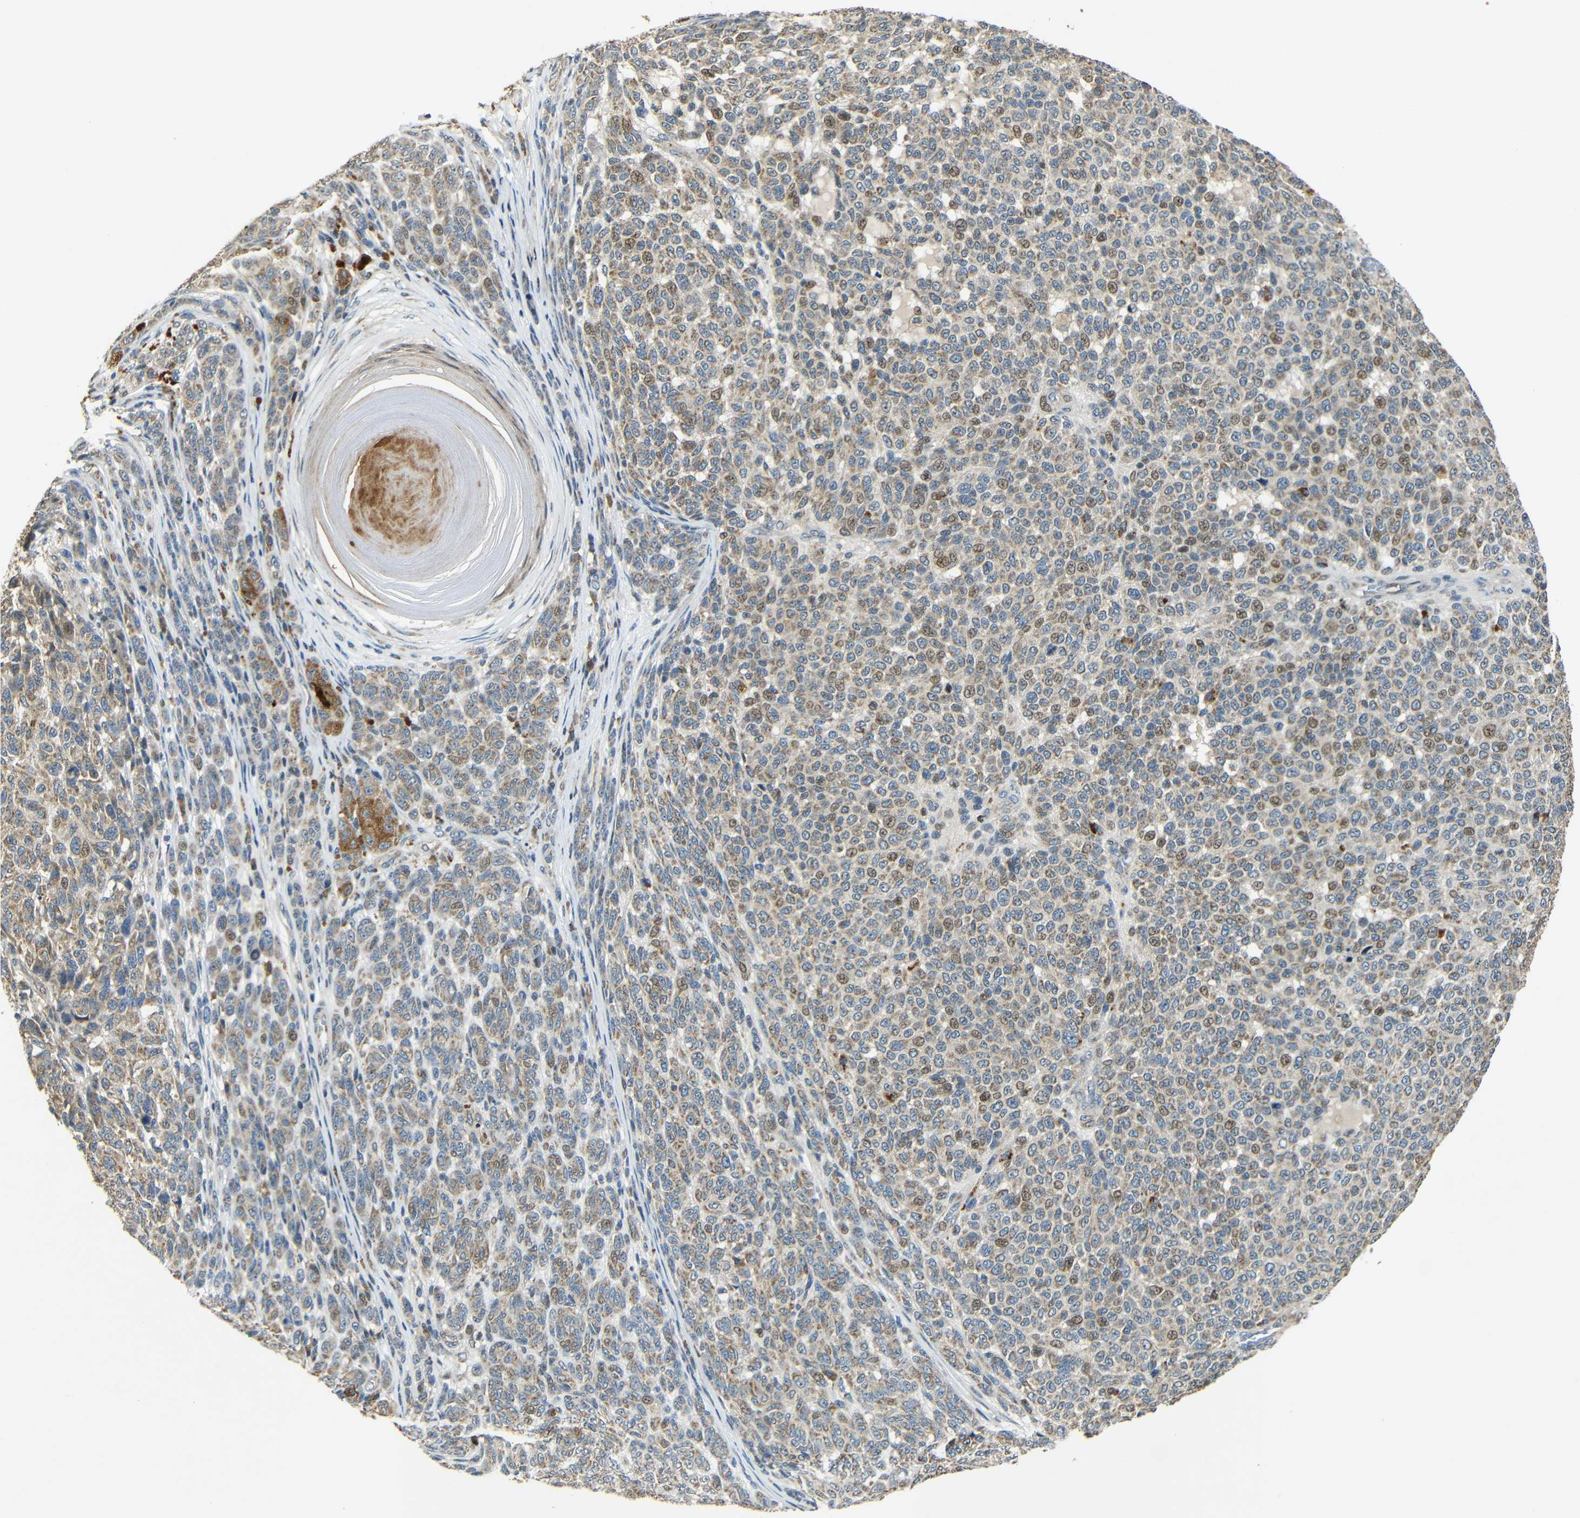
{"staining": {"intensity": "moderate", "quantity": ">75%", "location": "cytoplasmic/membranous"}, "tissue": "melanoma", "cell_type": "Tumor cells", "image_type": "cancer", "snomed": [{"axis": "morphology", "description": "Malignant melanoma, NOS"}, {"axis": "topography", "description": "Skin"}], "caption": "Human malignant melanoma stained for a protein (brown) reveals moderate cytoplasmic/membranous positive expression in about >75% of tumor cells.", "gene": "KAZALD1", "patient": {"sex": "male", "age": 59}}